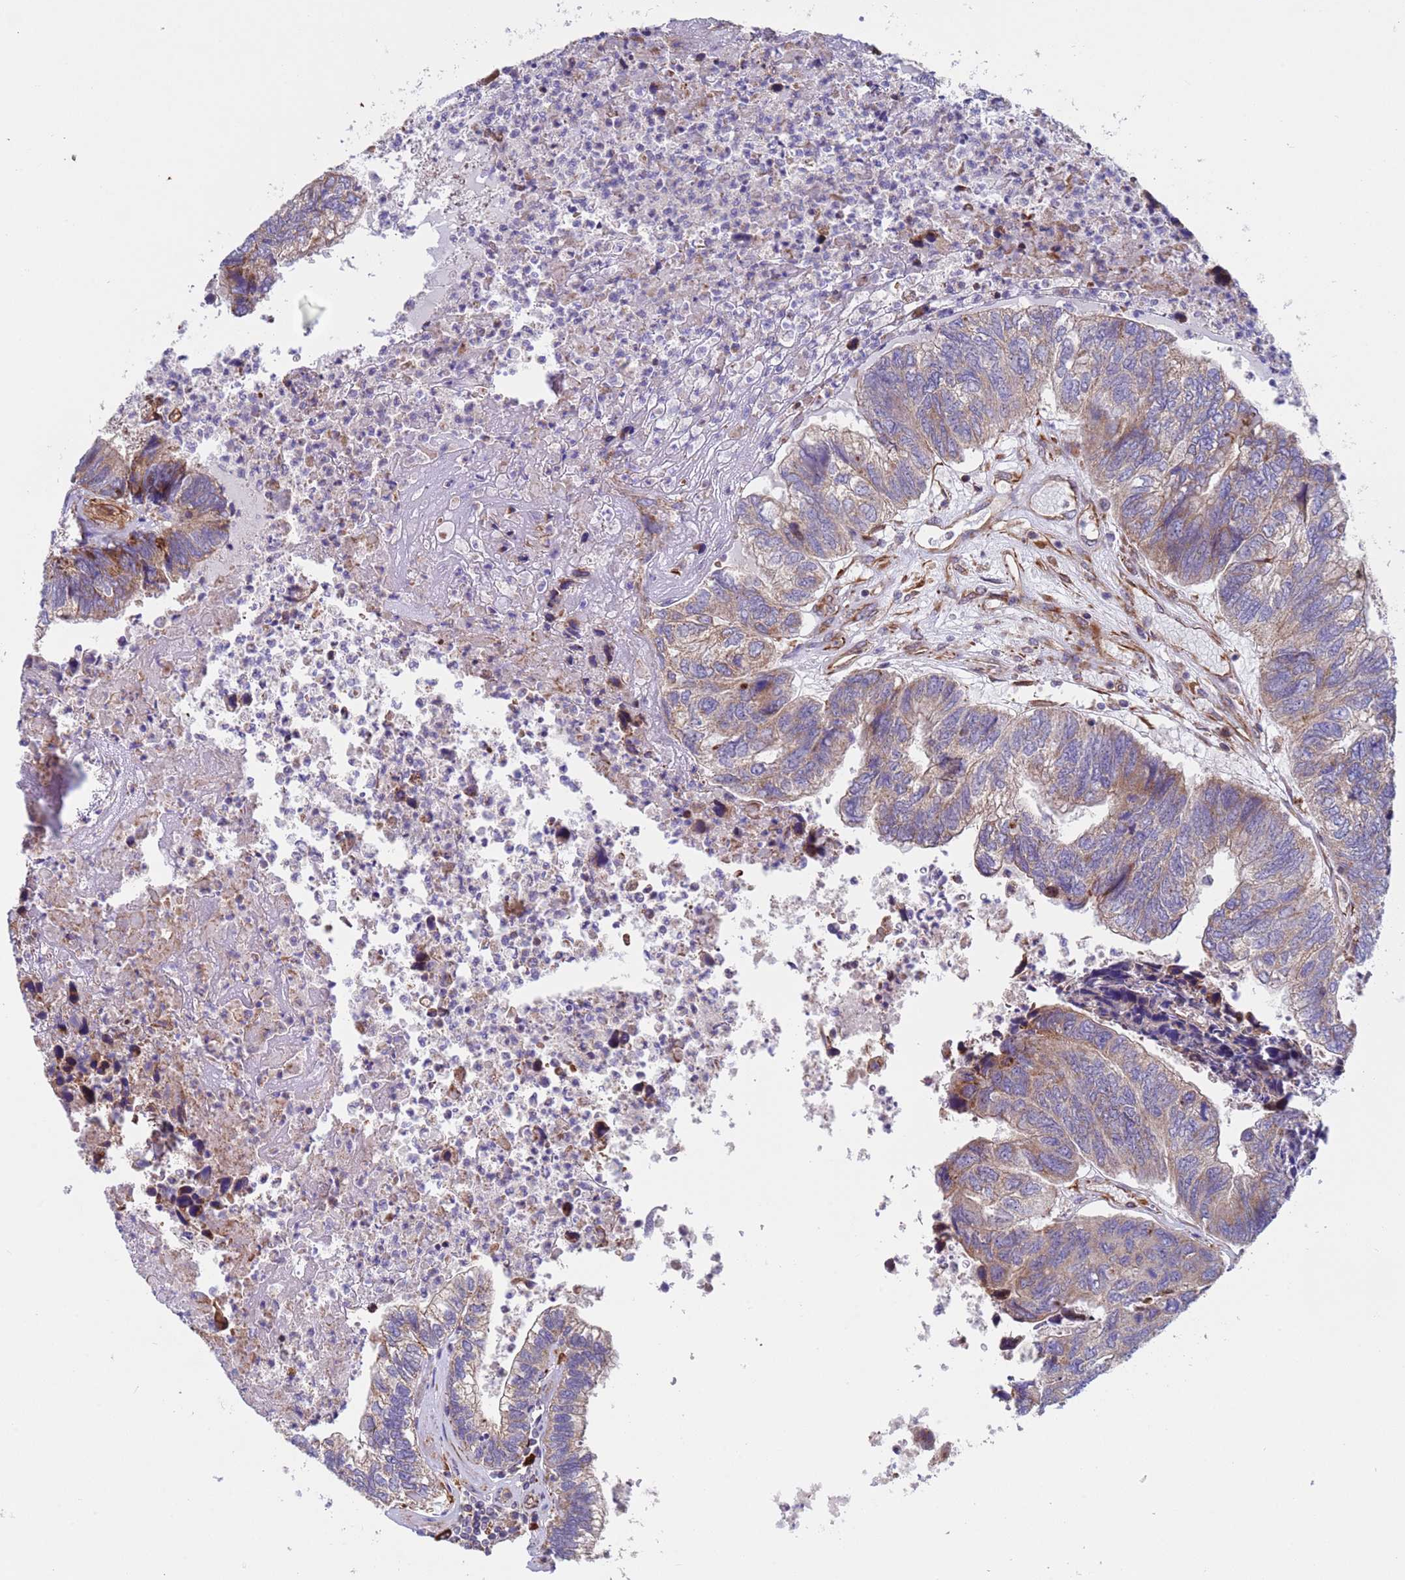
{"staining": {"intensity": "weak", "quantity": ">75%", "location": "cytoplasmic/membranous"}, "tissue": "colorectal cancer", "cell_type": "Tumor cells", "image_type": "cancer", "snomed": [{"axis": "morphology", "description": "Adenocarcinoma, NOS"}, {"axis": "topography", "description": "Colon"}], "caption": "A brown stain labels weak cytoplasmic/membranous staining of a protein in adenocarcinoma (colorectal) tumor cells. (DAB = brown stain, brightfield microscopy at high magnification).", "gene": "NUDT12", "patient": {"sex": "female", "age": 67}}